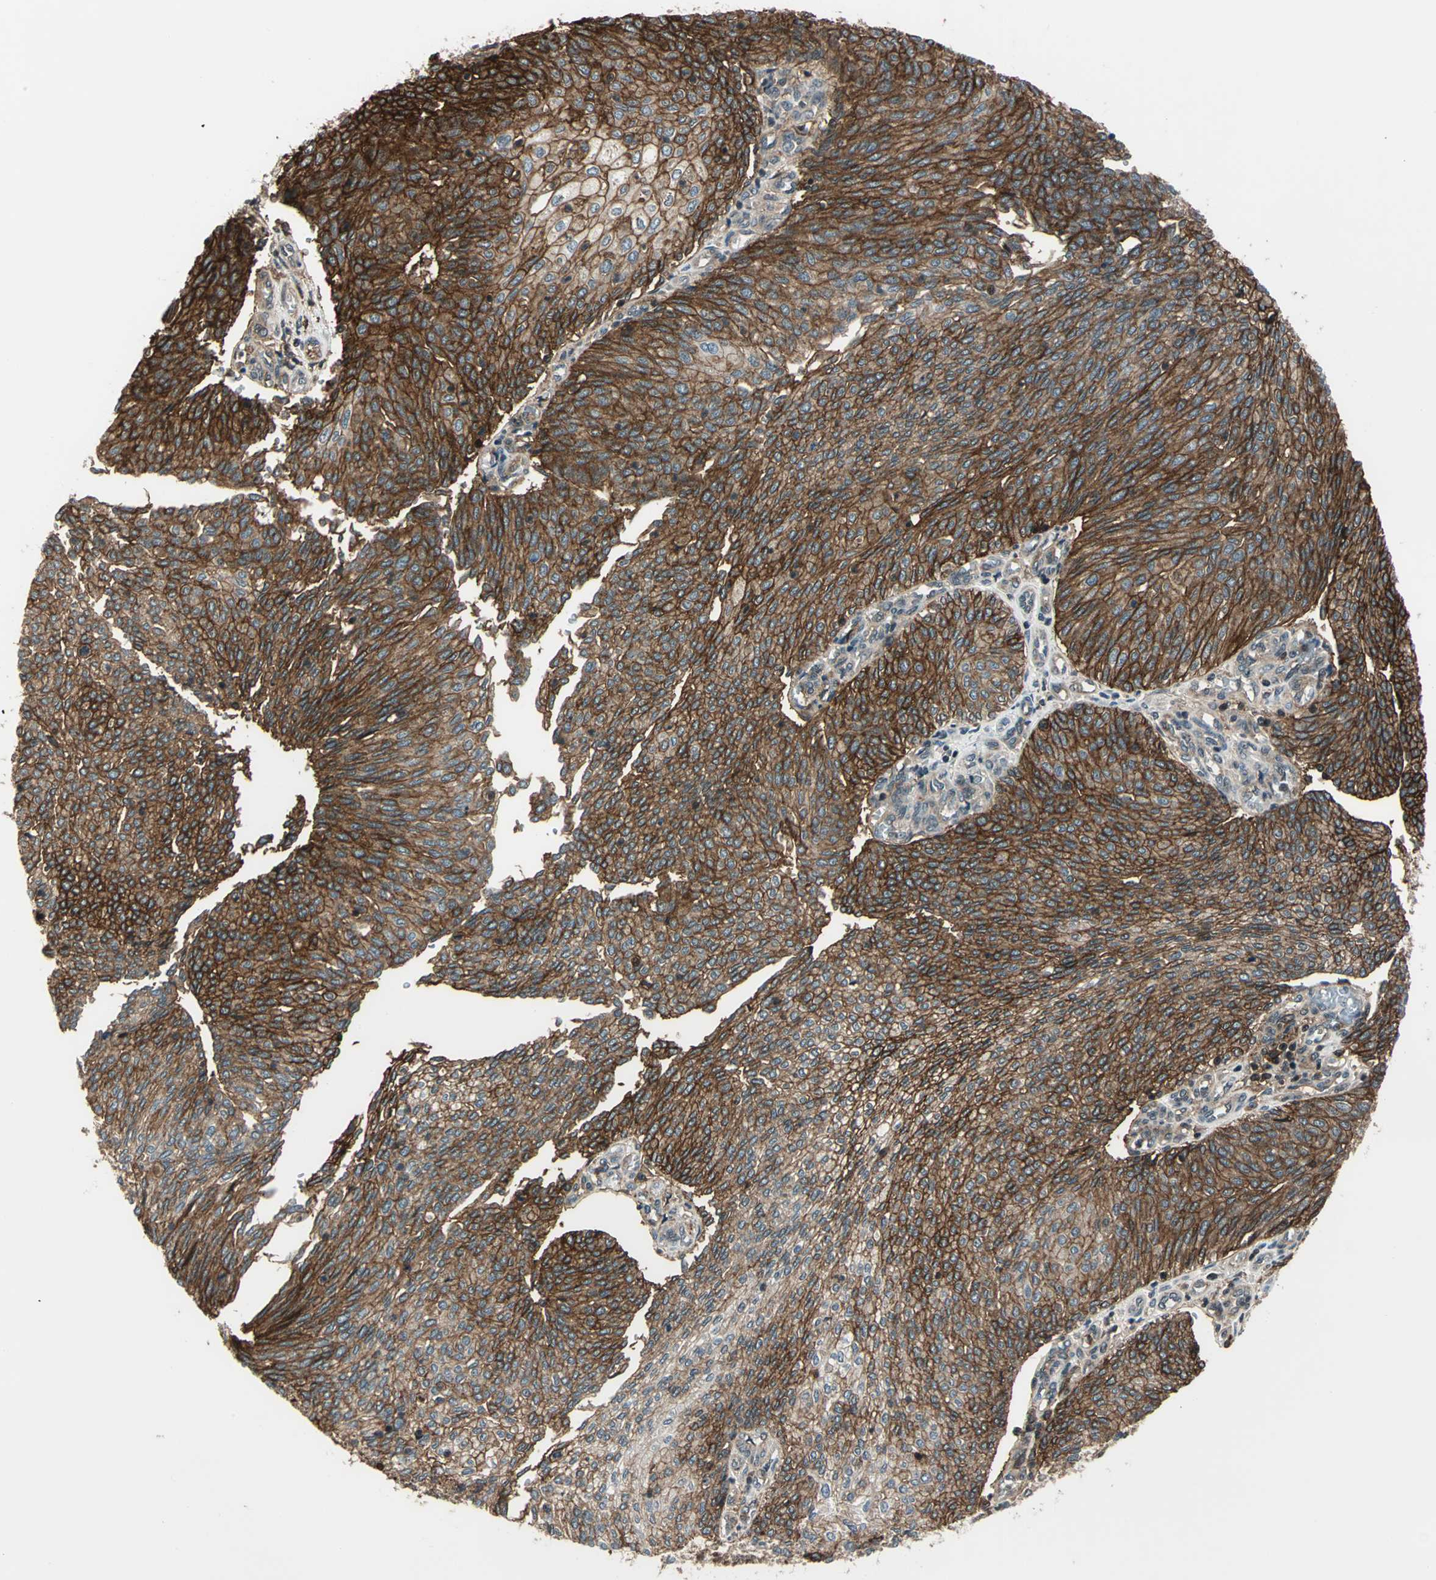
{"staining": {"intensity": "moderate", "quantity": ">75%", "location": "cytoplasmic/membranous"}, "tissue": "urothelial cancer", "cell_type": "Tumor cells", "image_type": "cancer", "snomed": [{"axis": "morphology", "description": "Urothelial carcinoma, Low grade"}, {"axis": "topography", "description": "Urinary bladder"}], "caption": "Protein analysis of low-grade urothelial carcinoma tissue shows moderate cytoplasmic/membranous expression in approximately >75% of tumor cells.", "gene": "NR2C2", "patient": {"sex": "female", "age": 79}}